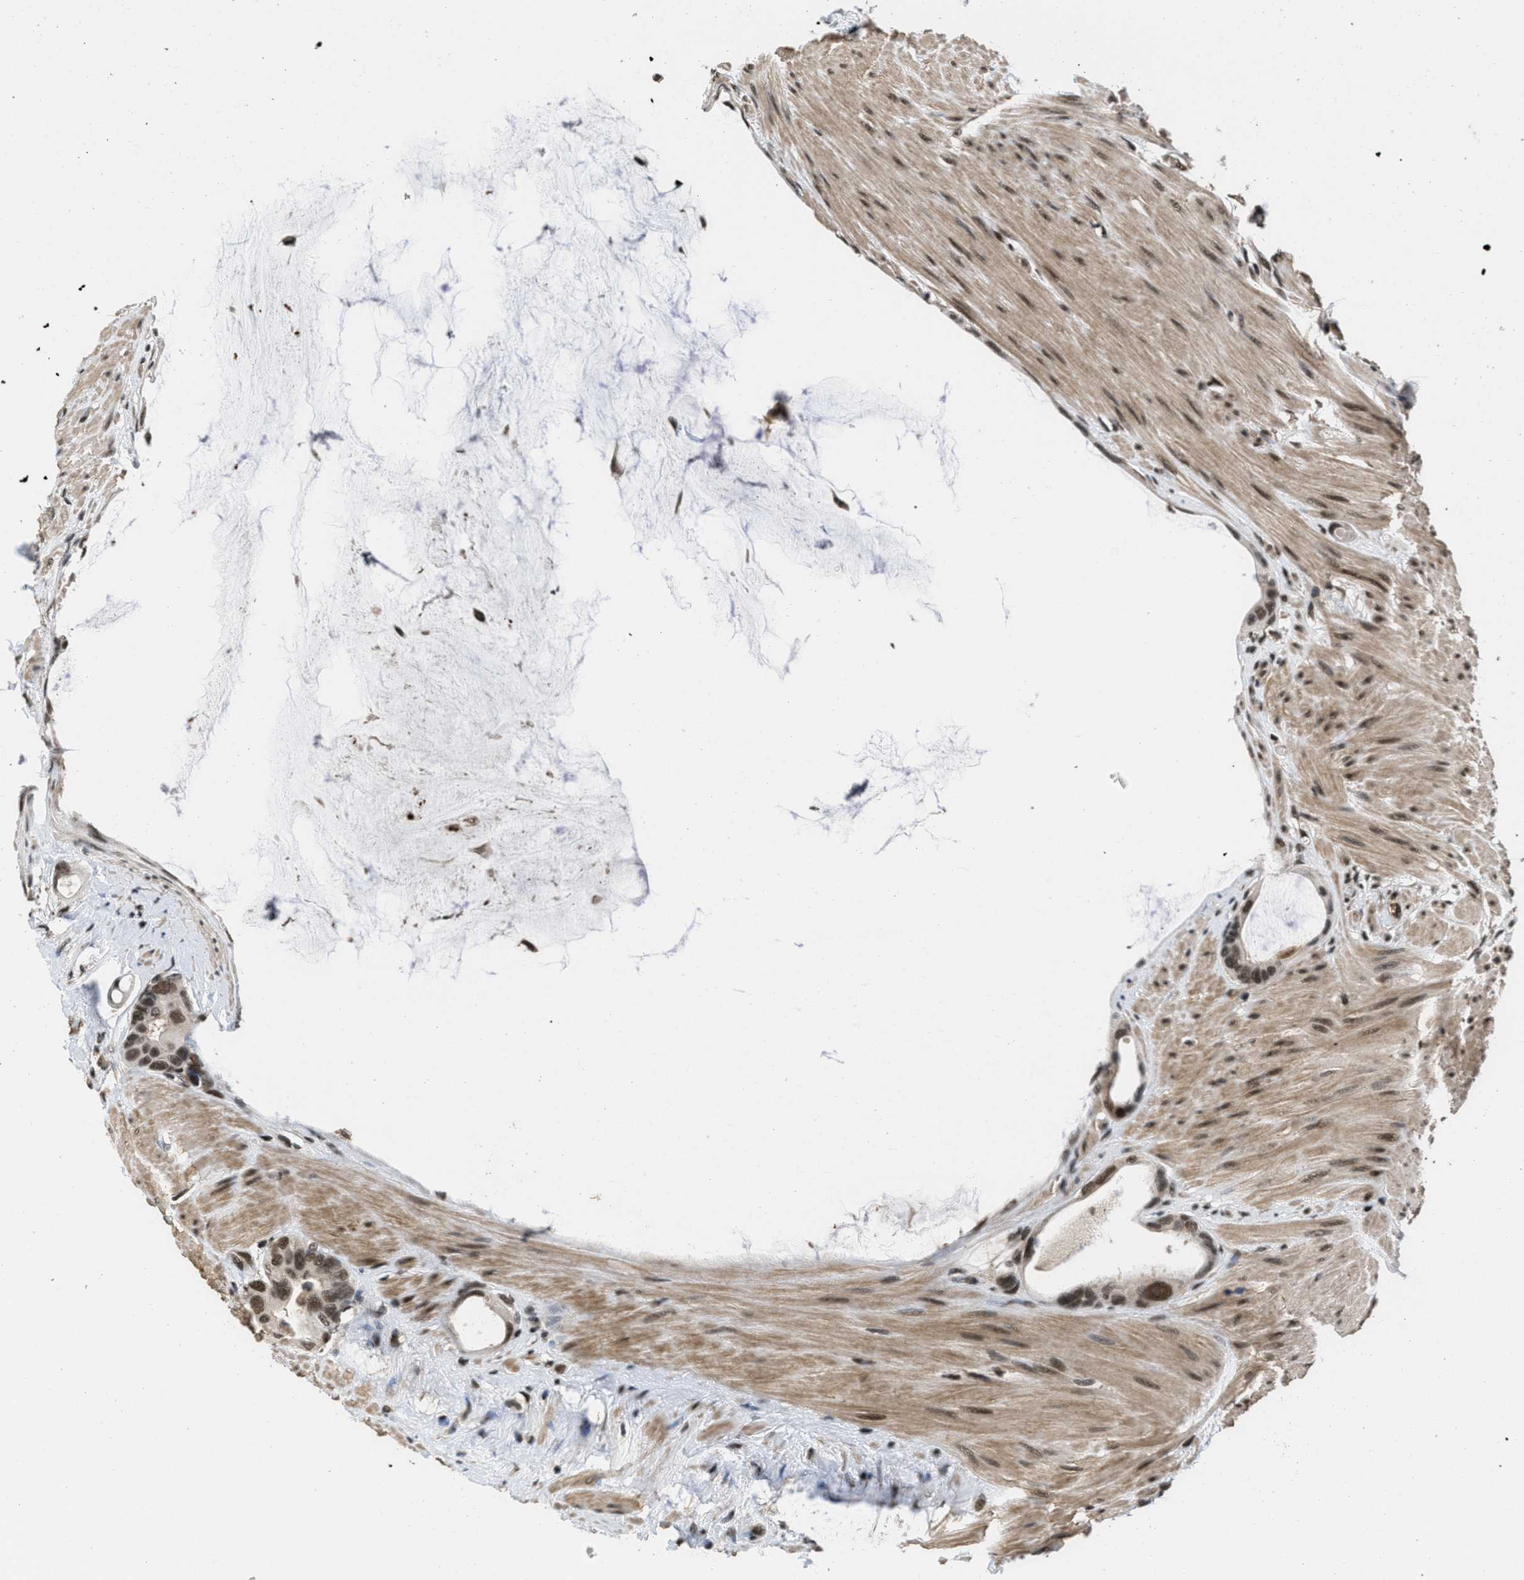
{"staining": {"intensity": "moderate", "quantity": ">75%", "location": "nuclear"}, "tissue": "colorectal cancer", "cell_type": "Tumor cells", "image_type": "cancer", "snomed": [{"axis": "morphology", "description": "Adenocarcinoma, NOS"}, {"axis": "topography", "description": "Rectum"}], "caption": "Immunohistochemistry (IHC) image of neoplastic tissue: human colorectal cancer (adenocarcinoma) stained using immunohistochemistry (IHC) shows medium levels of moderate protein expression localized specifically in the nuclear of tumor cells, appearing as a nuclear brown color.", "gene": "CUL4B", "patient": {"sex": "male", "age": 51}}